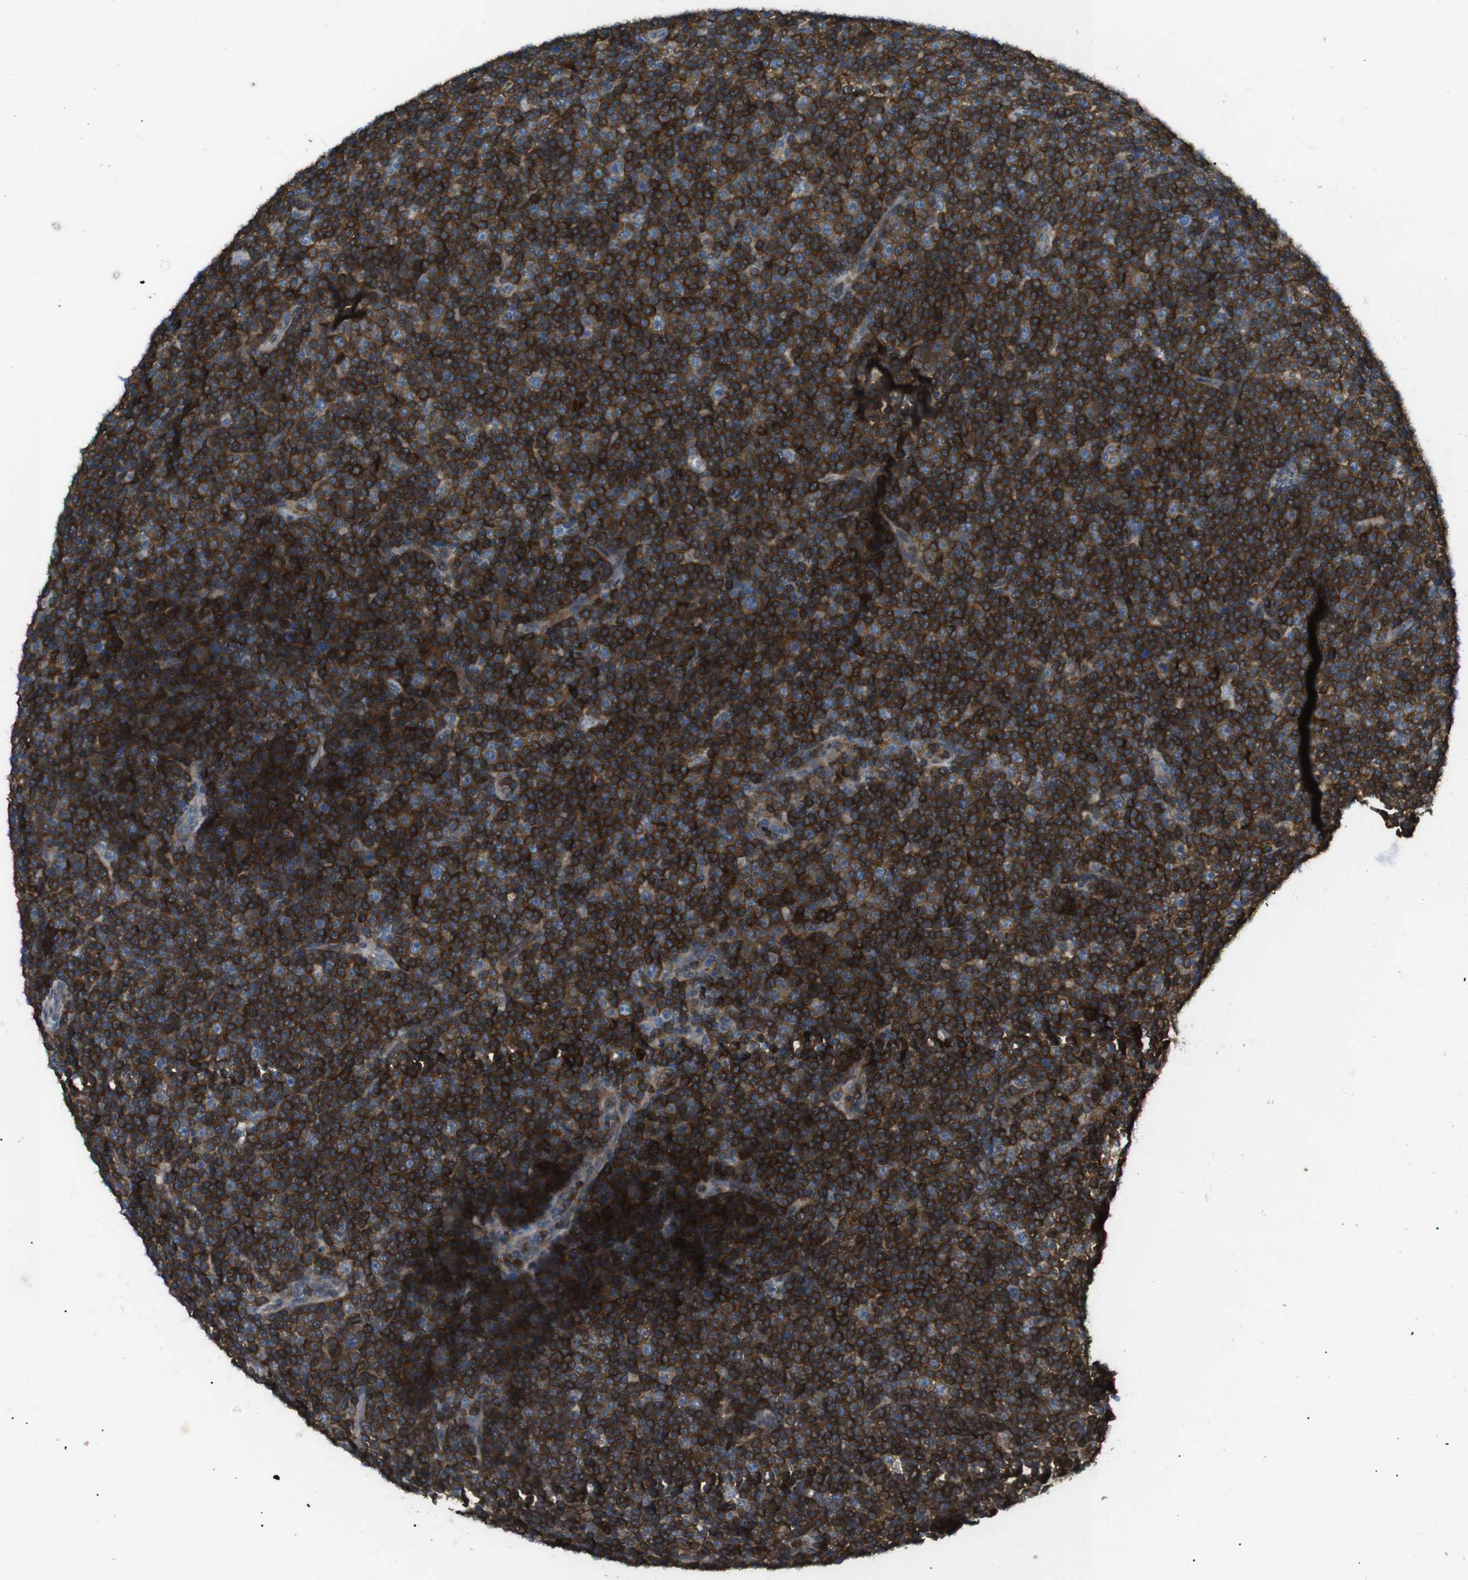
{"staining": {"intensity": "strong", "quantity": ">75%", "location": "cytoplasmic/membranous"}, "tissue": "lymphoma", "cell_type": "Tumor cells", "image_type": "cancer", "snomed": [{"axis": "morphology", "description": "Malignant lymphoma, non-Hodgkin's type, Low grade"}, {"axis": "topography", "description": "Lymph node"}], "caption": "Protein staining of malignant lymphoma, non-Hodgkin's type (low-grade) tissue demonstrates strong cytoplasmic/membranous expression in about >75% of tumor cells. (brown staining indicates protein expression, while blue staining denotes nuclei).", "gene": "ARHGAP24", "patient": {"sex": "female", "age": 67}}